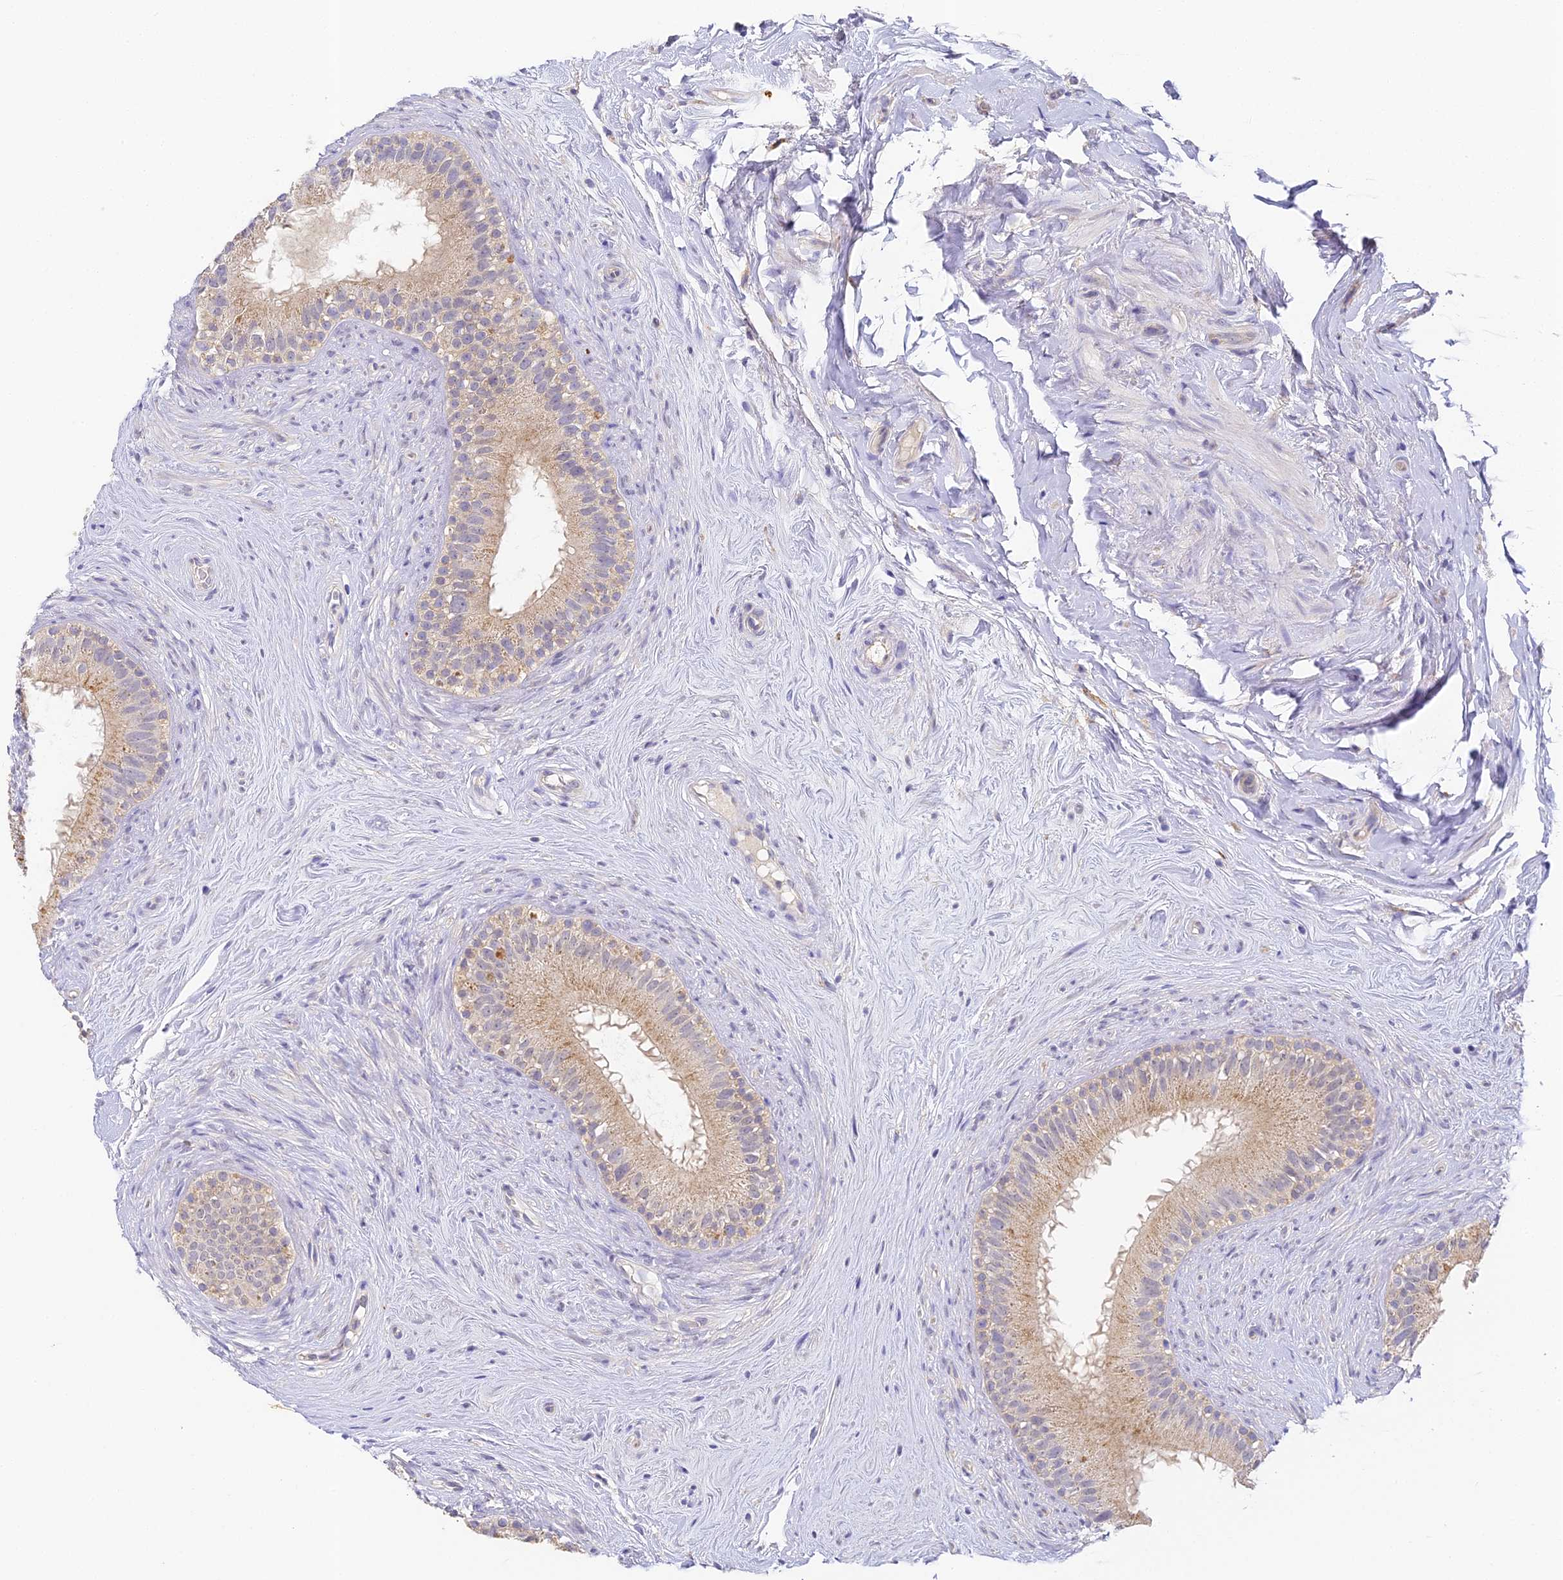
{"staining": {"intensity": "weak", "quantity": "25%-75%", "location": "cytoplasmic/membranous"}, "tissue": "epididymis", "cell_type": "Glandular cells", "image_type": "normal", "snomed": [{"axis": "morphology", "description": "Normal tissue, NOS"}, {"axis": "topography", "description": "Epididymis"}], "caption": "Epididymis stained with DAB (3,3'-diaminobenzidine) IHC displays low levels of weak cytoplasmic/membranous expression in approximately 25%-75% of glandular cells. Using DAB (3,3'-diaminobenzidine) (brown) and hematoxylin (blue) stains, captured at high magnification using brightfield microscopy.", "gene": "YAE1", "patient": {"sex": "male", "age": 84}}